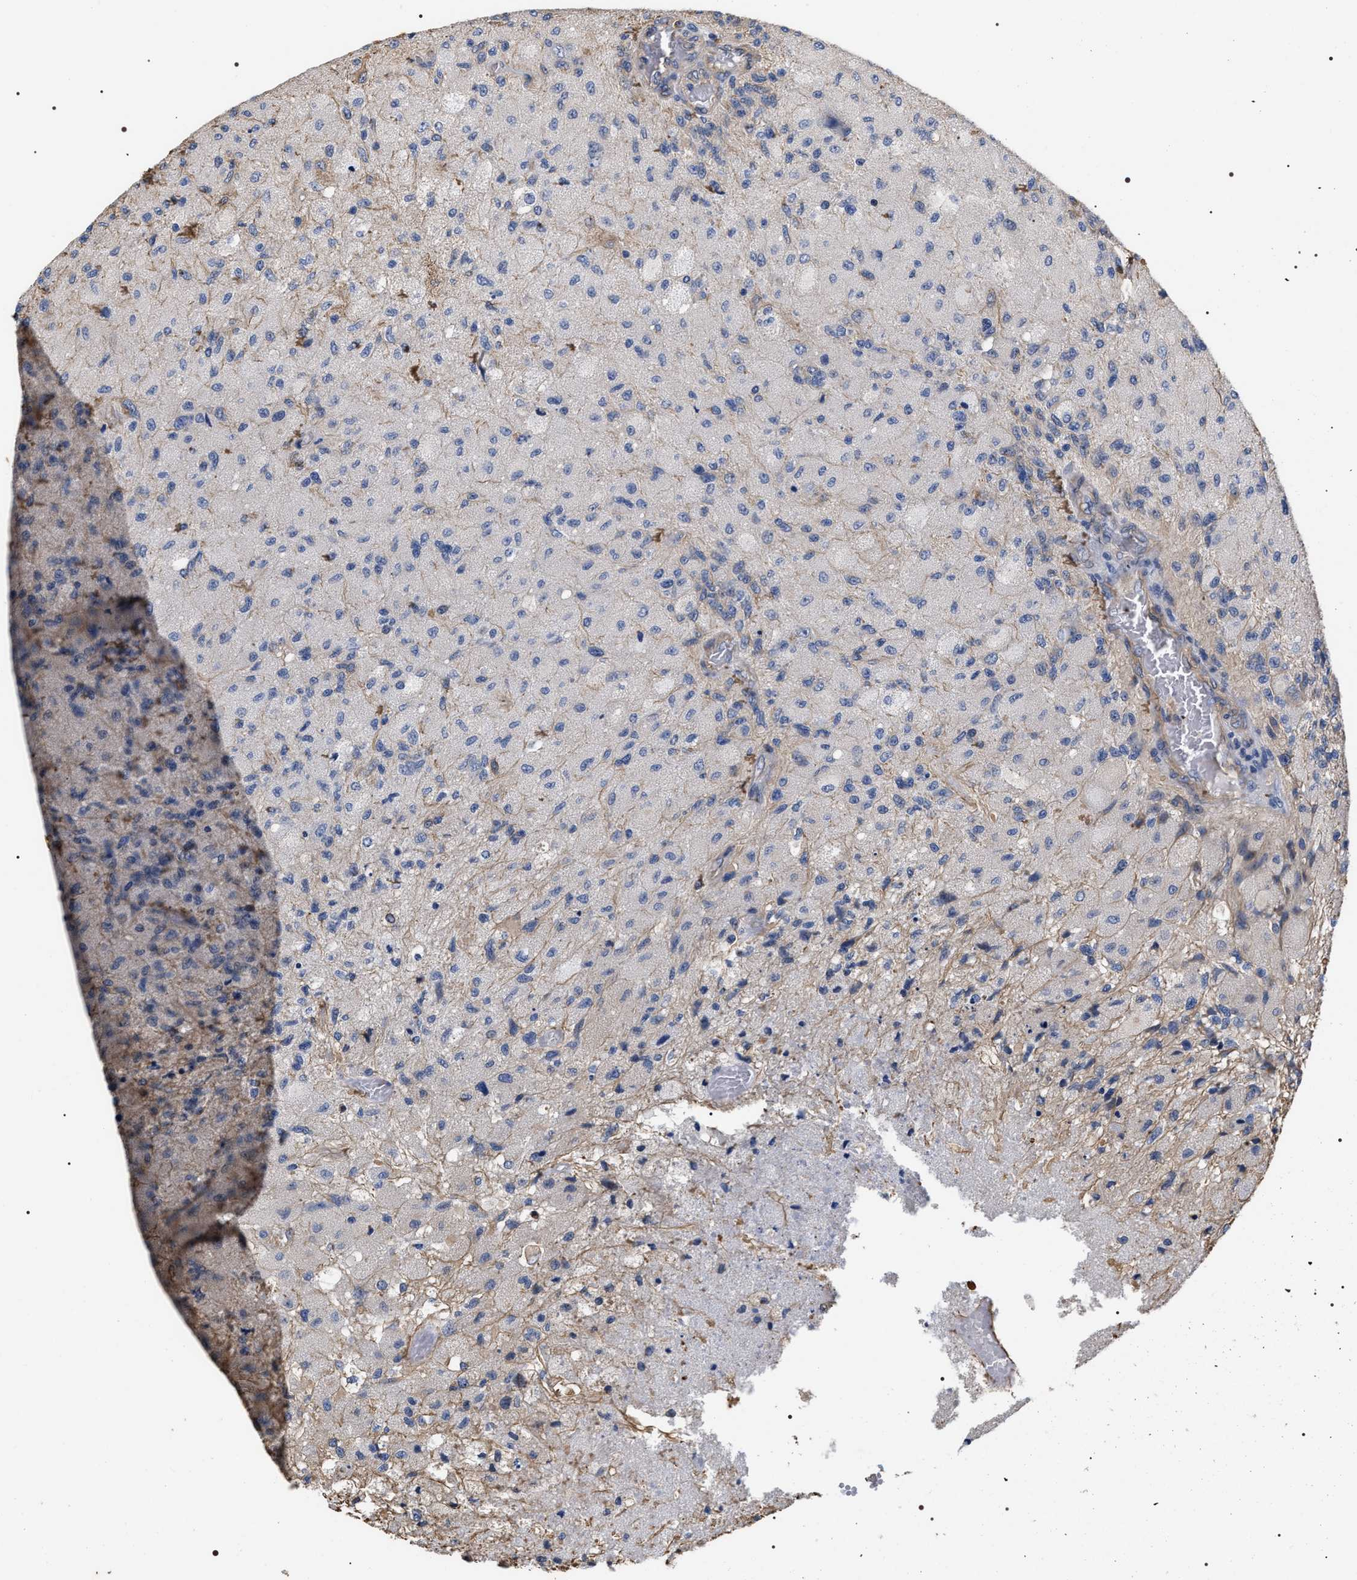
{"staining": {"intensity": "negative", "quantity": "none", "location": "none"}, "tissue": "glioma", "cell_type": "Tumor cells", "image_type": "cancer", "snomed": [{"axis": "morphology", "description": "Normal tissue, NOS"}, {"axis": "morphology", "description": "Glioma, malignant, High grade"}, {"axis": "topography", "description": "Cerebral cortex"}], "caption": "The immunohistochemistry micrograph has no significant expression in tumor cells of glioma tissue.", "gene": "TSPAN33", "patient": {"sex": "male", "age": 77}}